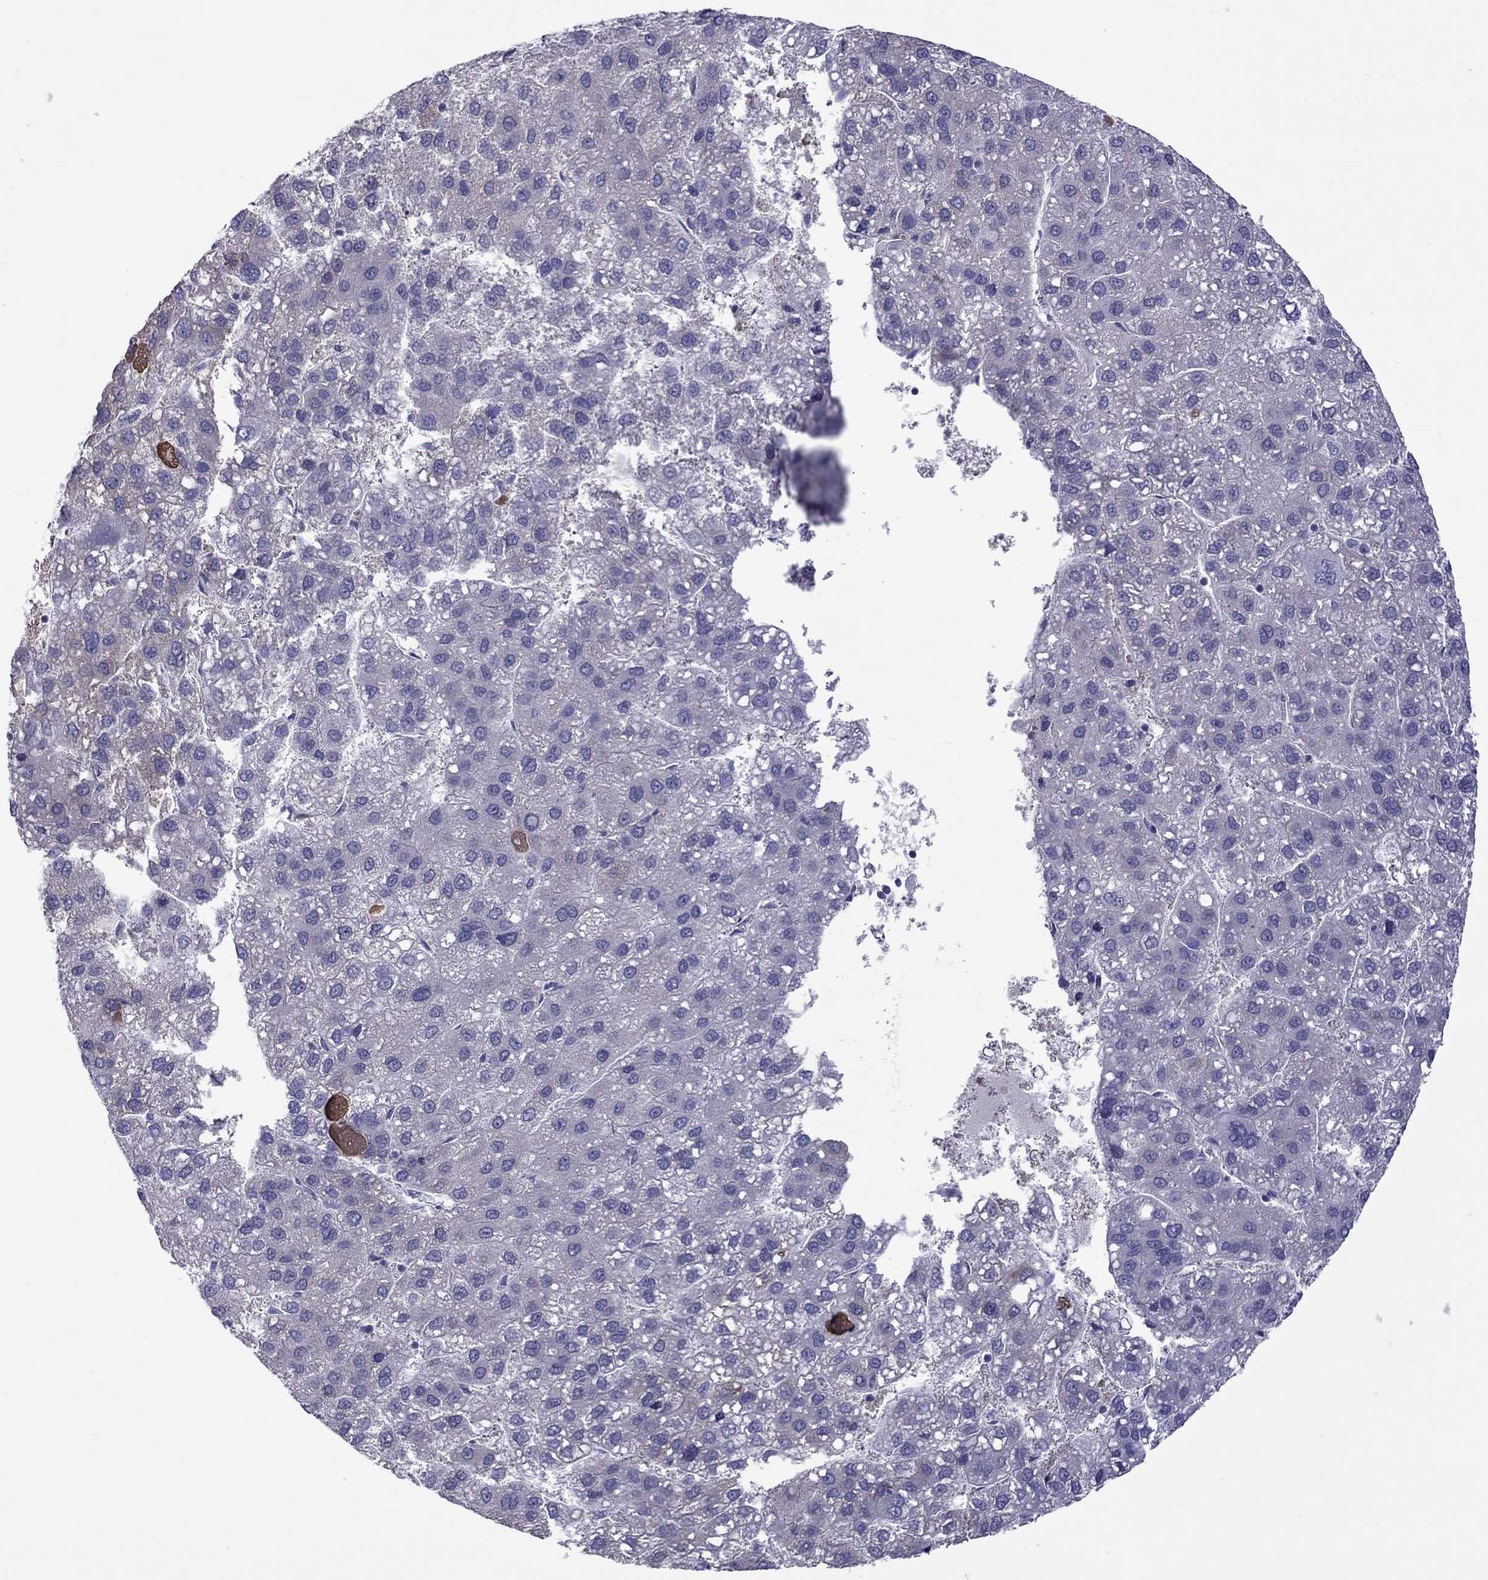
{"staining": {"intensity": "negative", "quantity": "none", "location": "none"}, "tissue": "liver cancer", "cell_type": "Tumor cells", "image_type": "cancer", "snomed": [{"axis": "morphology", "description": "Carcinoma, Hepatocellular, NOS"}, {"axis": "topography", "description": "Liver"}], "caption": "This is an IHC photomicrograph of liver hepatocellular carcinoma. There is no staining in tumor cells.", "gene": "TEX14", "patient": {"sex": "female", "age": 82}}